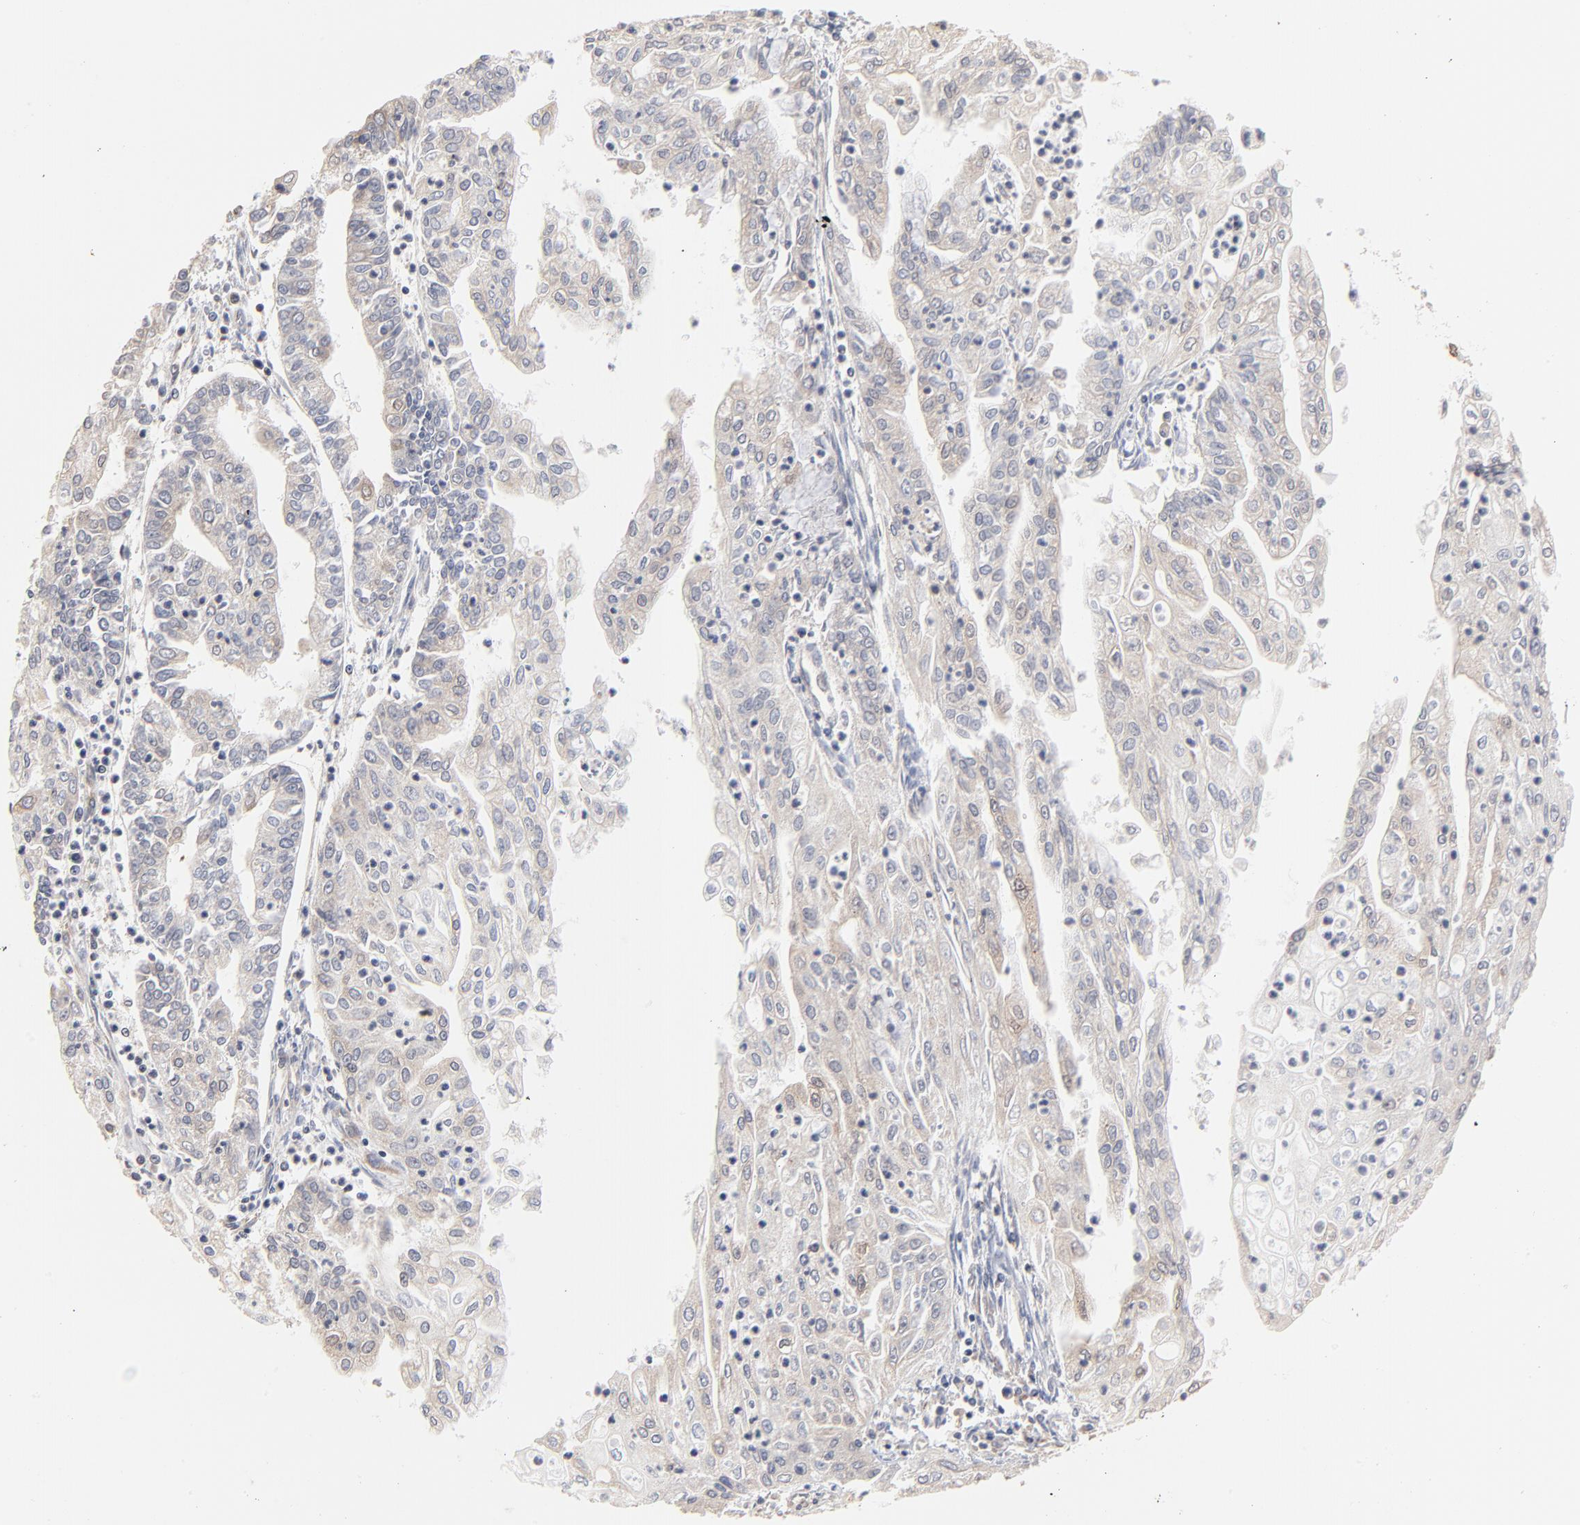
{"staining": {"intensity": "weak", "quantity": "25%-75%", "location": "cytoplasmic/membranous"}, "tissue": "endometrial cancer", "cell_type": "Tumor cells", "image_type": "cancer", "snomed": [{"axis": "morphology", "description": "Adenocarcinoma, NOS"}, {"axis": "topography", "description": "Endometrium"}], "caption": "IHC photomicrograph of human adenocarcinoma (endometrial) stained for a protein (brown), which displays low levels of weak cytoplasmic/membranous expression in approximately 25%-75% of tumor cells.", "gene": "RNF213", "patient": {"sex": "female", "age": 75}}